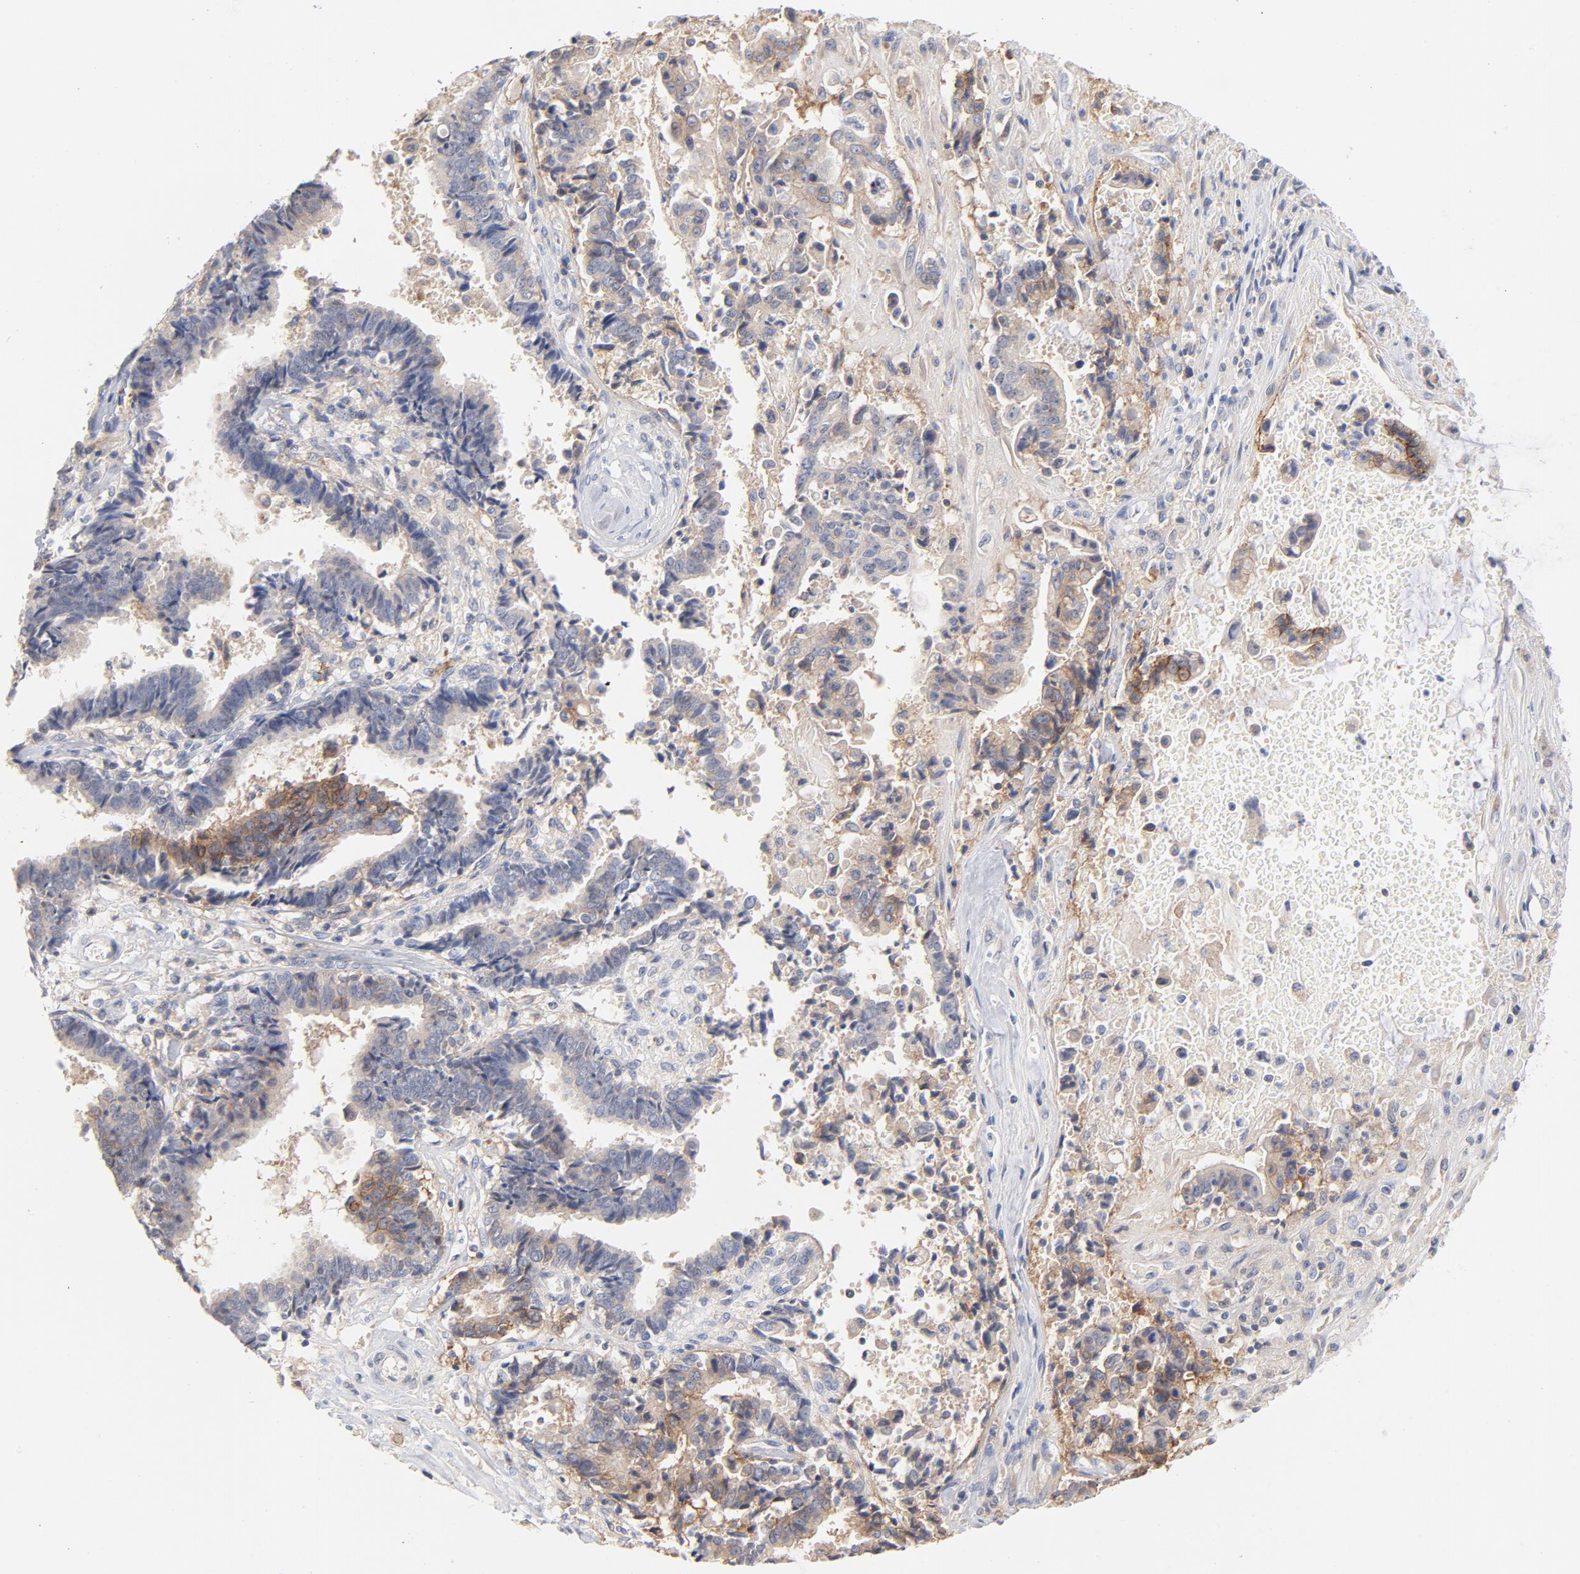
{"staining": {"intensity": "weak", "quantity": "<25%", "location": "cytoplasmic/membranous"}, "tissue": "liver cancer", "cell_type": "Tumor cells", "image_type": "cancer", "snomed": [{"axis": "morphology", "description": "Cholangiocarcinoma"}, {"axis": "topography", "description": "Liver"}], "caption": "DAB immunohistochemical staining of liver cholangiocarcinoma reveals no significant staining in tumor cells.", "gene": "SETD3", "patient": {"sex": "male", "age": 57}}